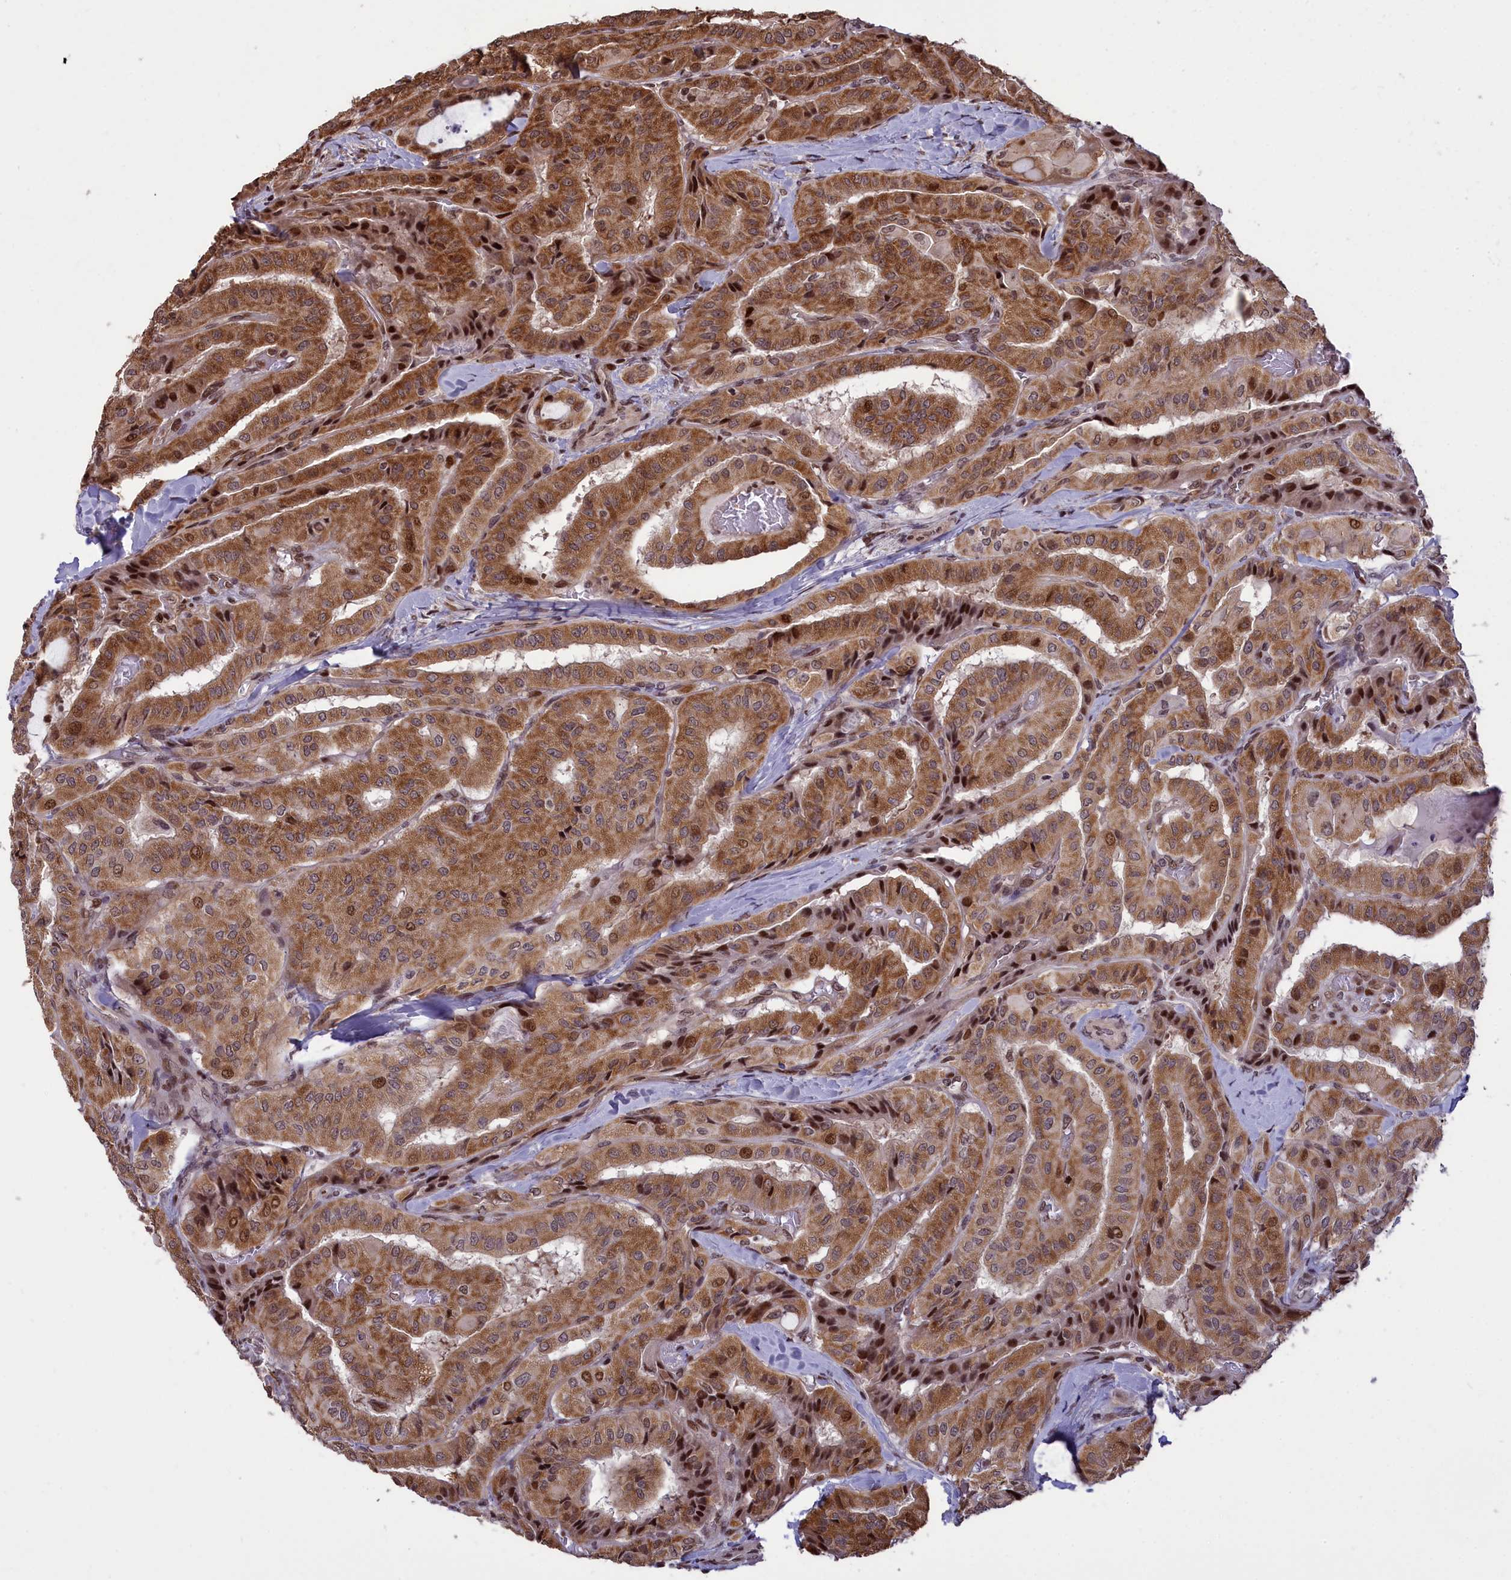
{"staining": {"intensity": "moderate", "quantity": ">75%", "location": "cytoplasmic/membranous,nuclear"}, "tissue": "thyroid cancer", "cell_type": "Tumor cells", "image_type": "cancer", "snomed": [{"axis": "morphology", "description": "Normal tissue, NOS"}, {"axis": "morphology", "description": "Papillary adenocarcinoma, NOS"}, {"axis": "topography", "description": "Thyroid gland"}], "caption": "High-power microscopy captured an immunohistochemistry (IHC) image of thyroid papillary adenocarcinoma, revealing moderate cytoplasmic/membranous and nuclear expression in about >75% of tumor cells.", "gene": "RELB", "patient": {"sex": "female", "age": 59}}